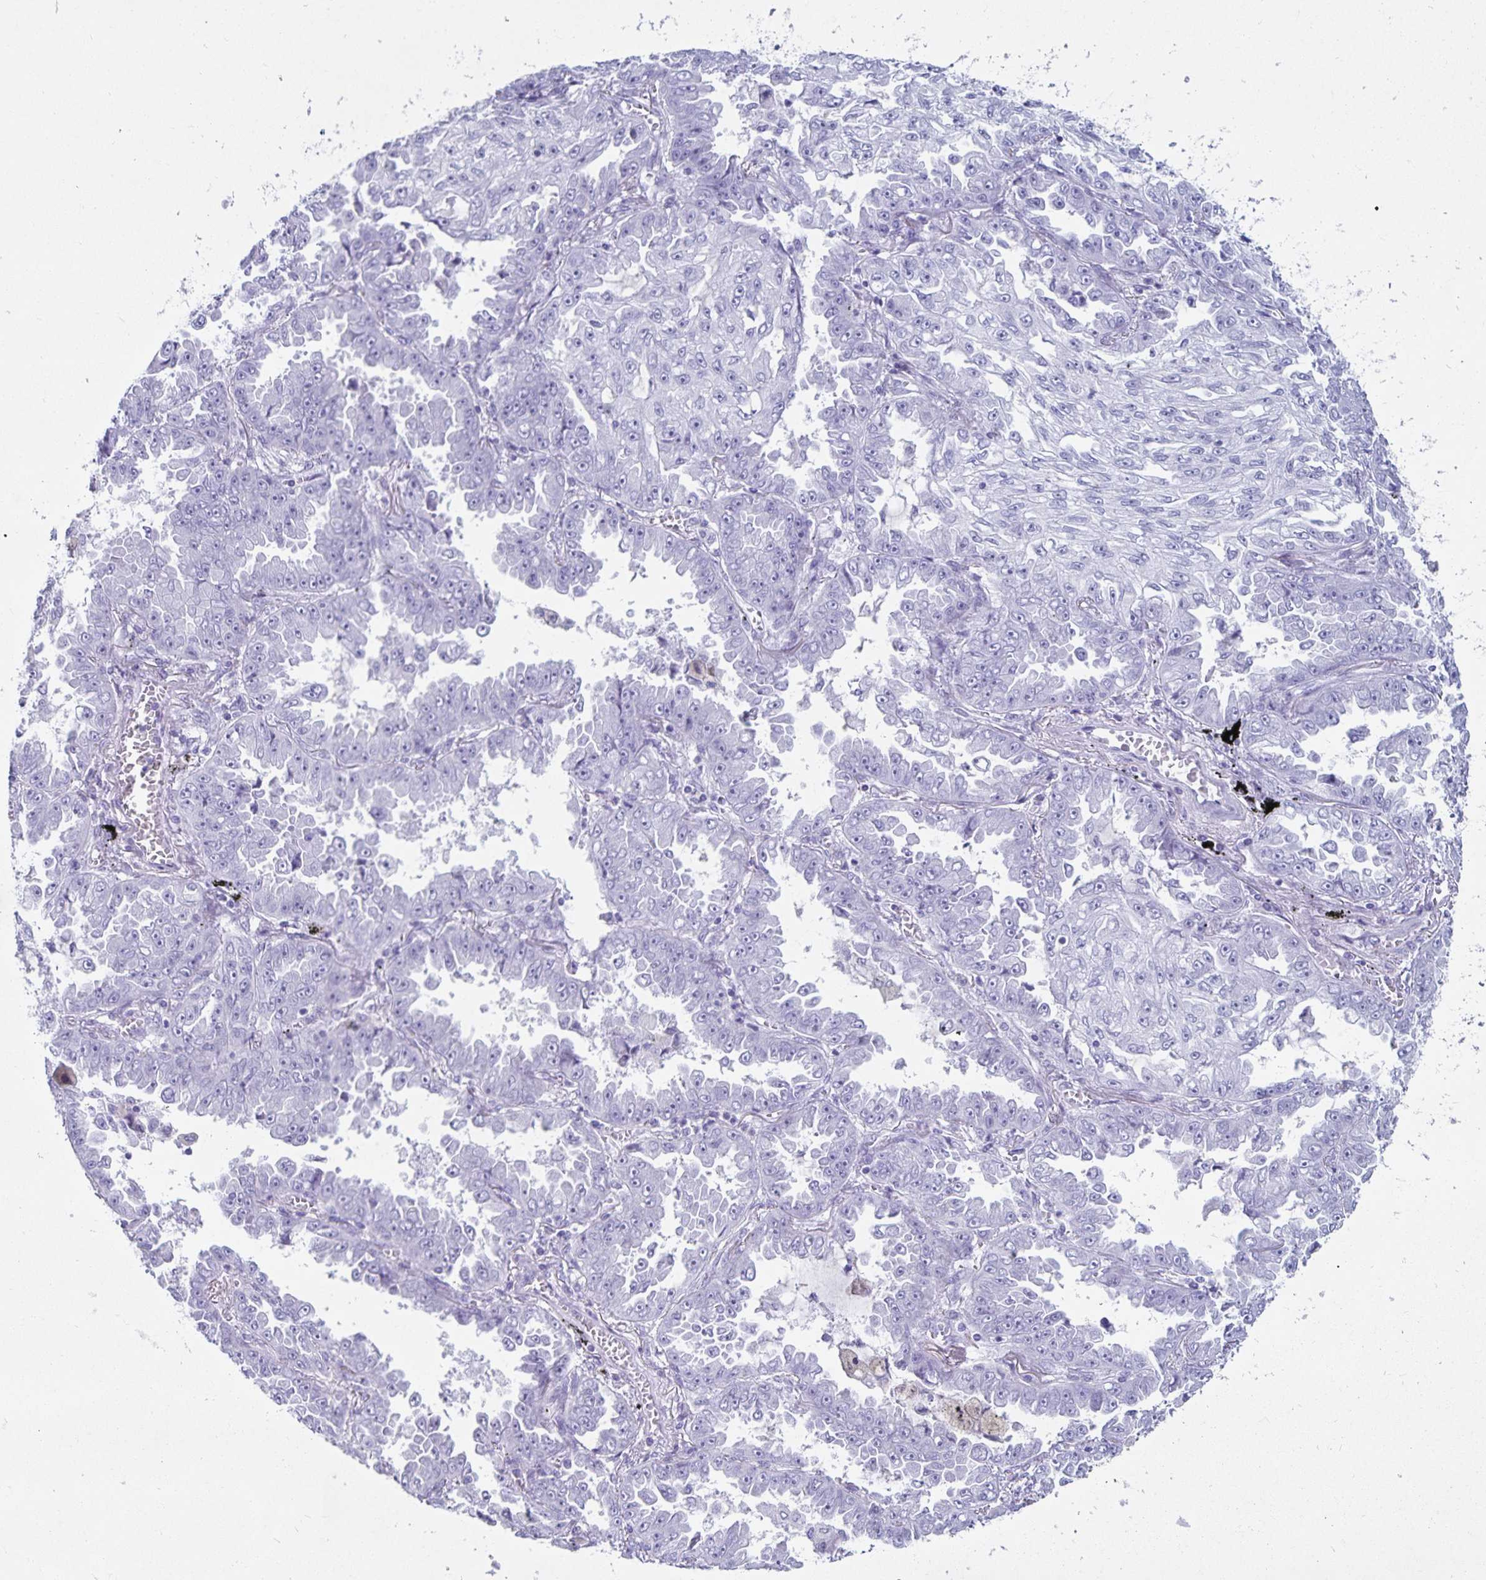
{"staining": {"intensity": "negative", "quantity": "none", "location": "none"}, "tissue": "lung cancer", "cell_type": "Tumor cells", "image_type": "cancer", "snomed": [{"axis": "morphology", "description": "Adenocarcinoma, NOS"}, {"axis": "topography", "description": "Lung"}], "caption": "Protein analysis of adenocarcinoma (lung) shows no significant expression in tumor cells.", "gene": "GPR137", "patient": {"sex": "female", "age": 52}}